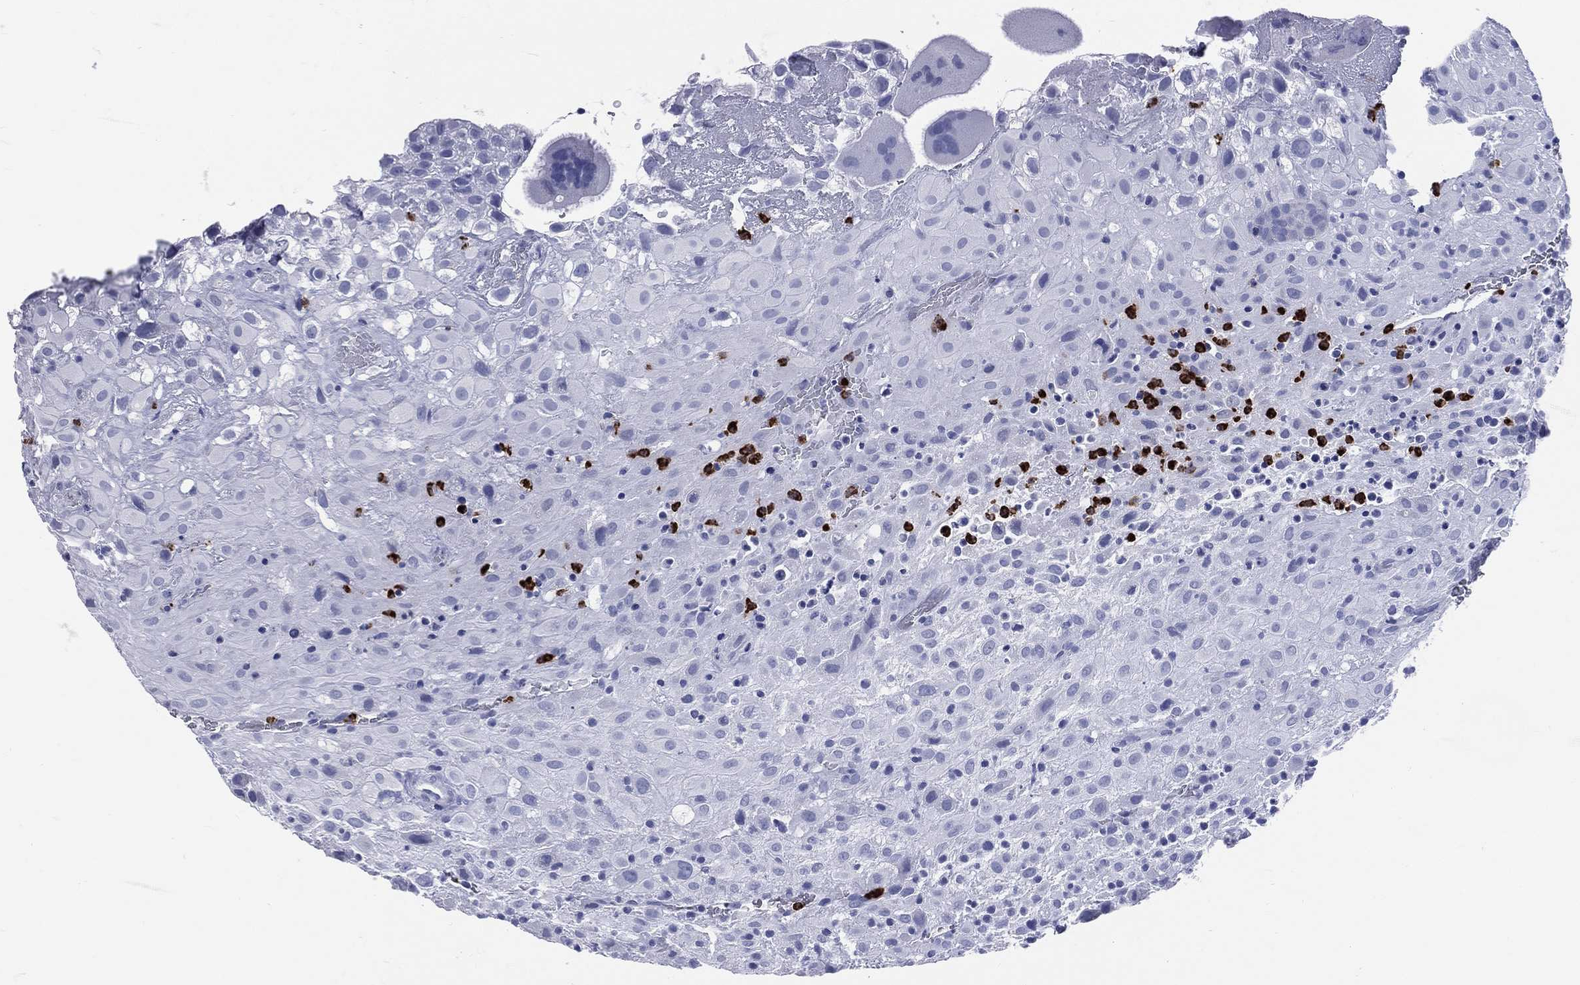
{"staining": {"intensity": "negative", "quantity": "none", "location": "none"}, "tissue": "placenta", "cell_type": "Decidual cells", "image_type": "normal", "snomed": [{"axis": "morphology", "description": "Normal tissue, NOS"}, {"axis": "topography", "description": "Placenta"}], "caption": "There is no significant expression in decidual cells of placenta.", "gene": "PGLYRP1", "patient": {"sex": "female", "age": 19}}